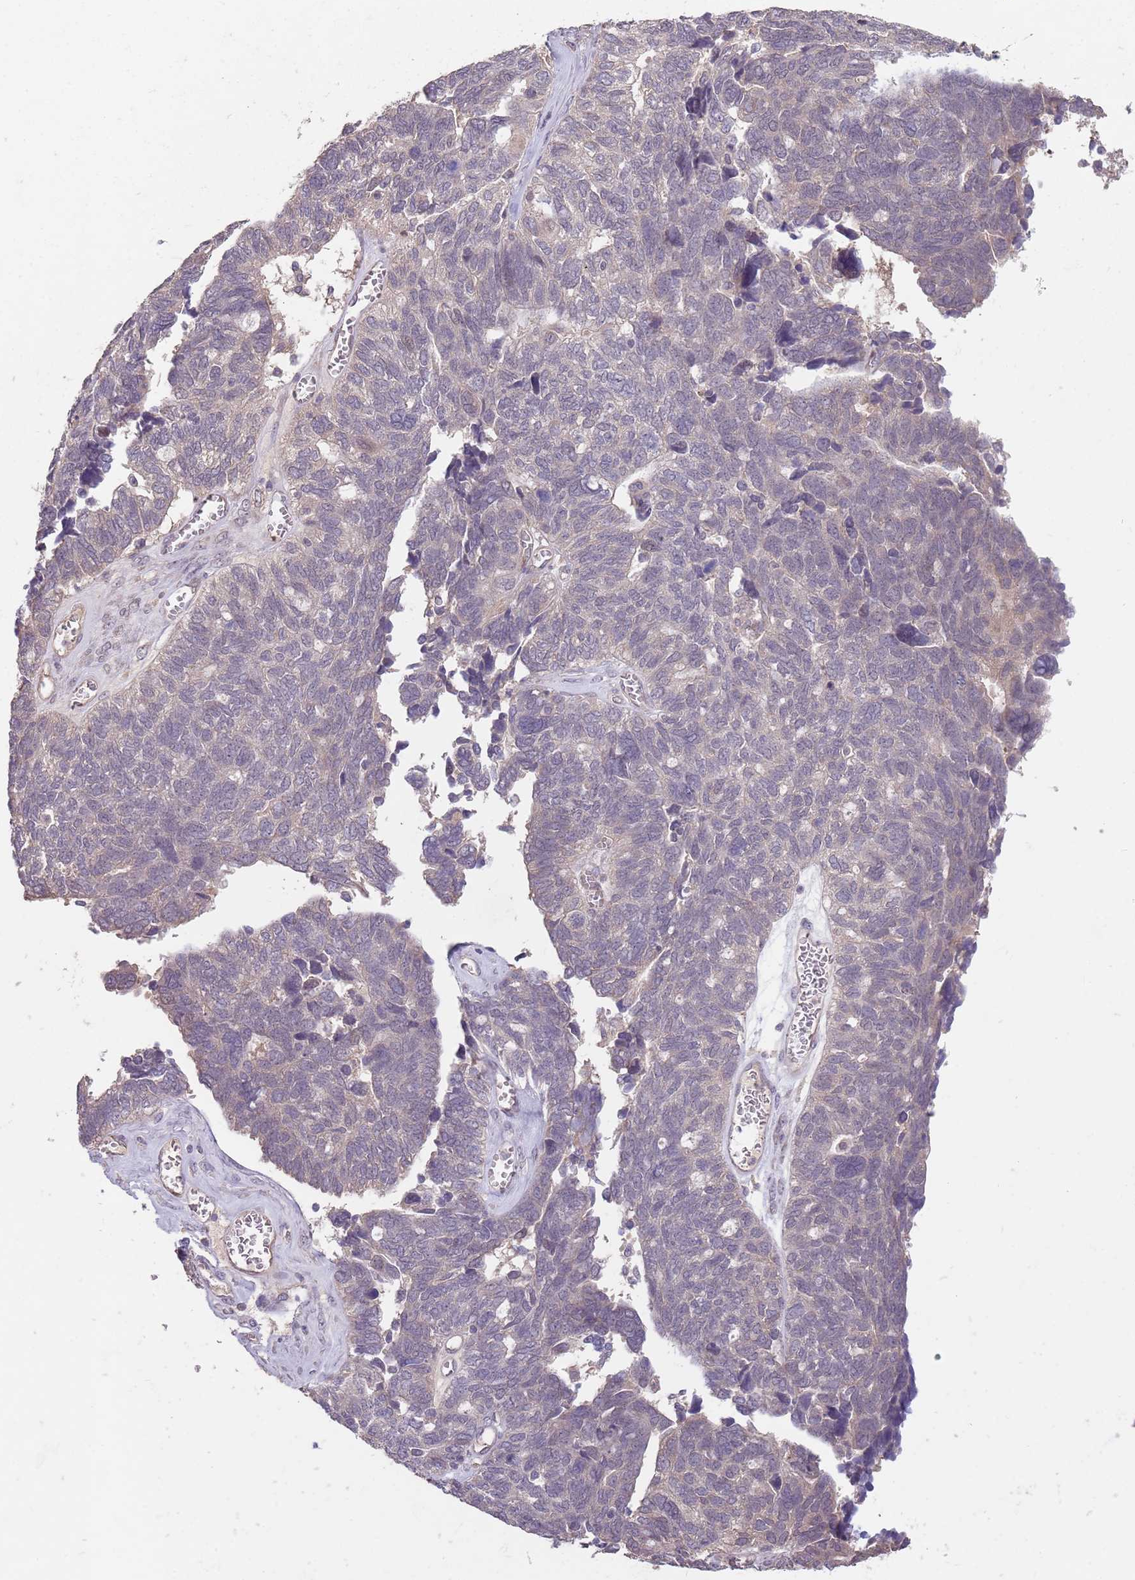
{"staining": {"intensity": "negative", "quantity": "none", "location": "none"}, "tissue": "ovarian cancer", "cell_type": "Tumor cells", "image_type": "cancer", "snomed": [{"axis": "morphology", "description": "Cystadenocarcinoma, serous, NOS"}, {"axis": "topography", "description": "Ovary"}], "caption": "High power microscopy photomicrograph of an immunohistochemistry image of serous cystadenocarcinoma (ovarian), revealing no significant expression in tumor cells.", "gene": "MEI1", "patient": {"sex": "female", "age": 79}}